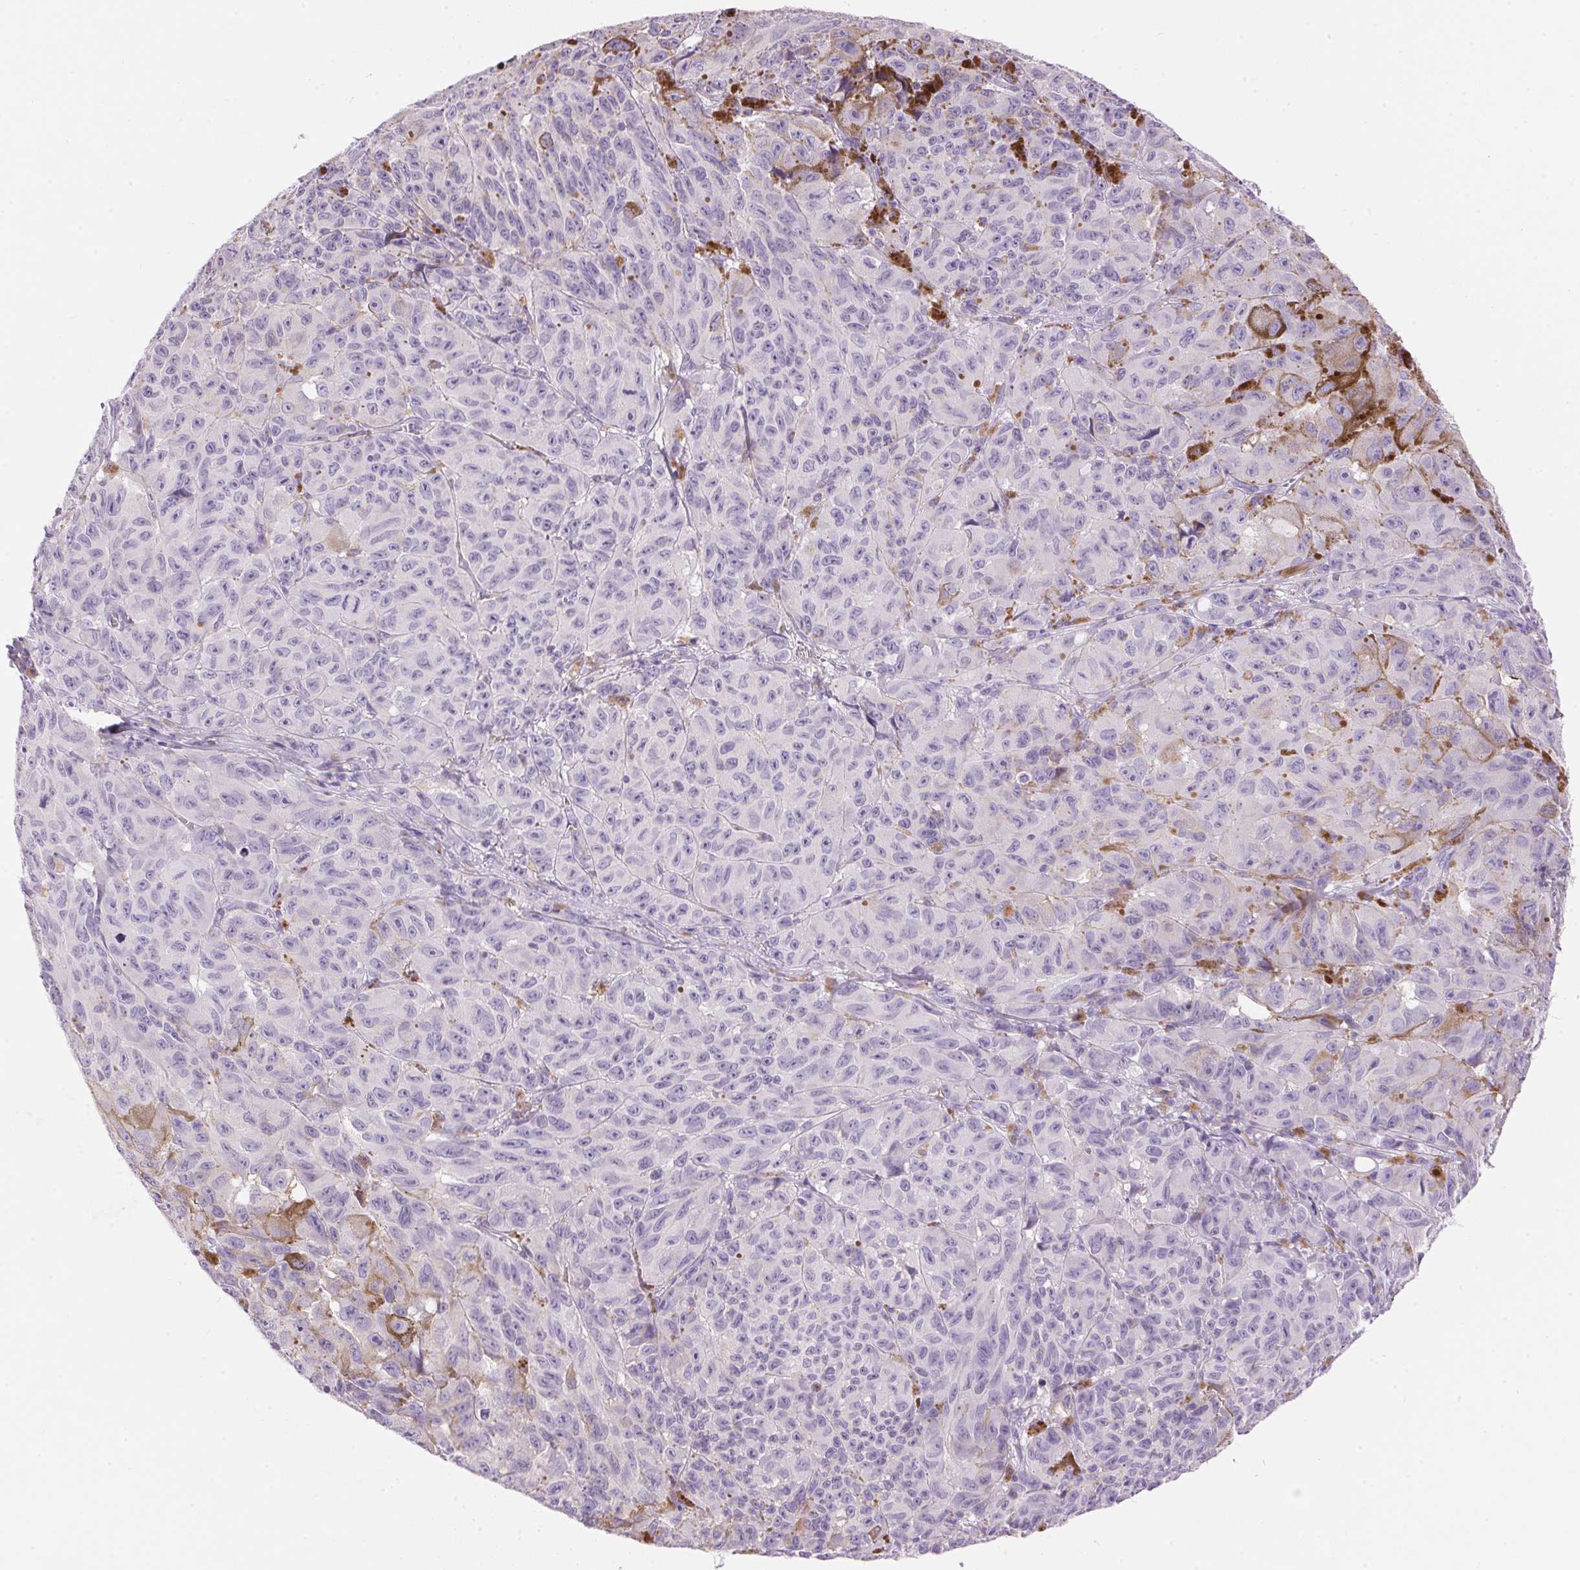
{"staining": {"intensity": "negative", "quantity": "none", "location": "none"}, "tissue": "melanoma", "cell_type": "Tumor cells", "image_type": "cancer", "snomed": [{"axis": "morphology", "description": "Malignant melanoma, NOS"}, {"axis": "topography", "description": "Vulva, labia, clitoris and Bartholin´s gland, NO"}], "caption": "There is no significant expression in tumor cells of melanoma.", "gene": "HSD17B2", "patient": {"sex": "female", "age": 75}}